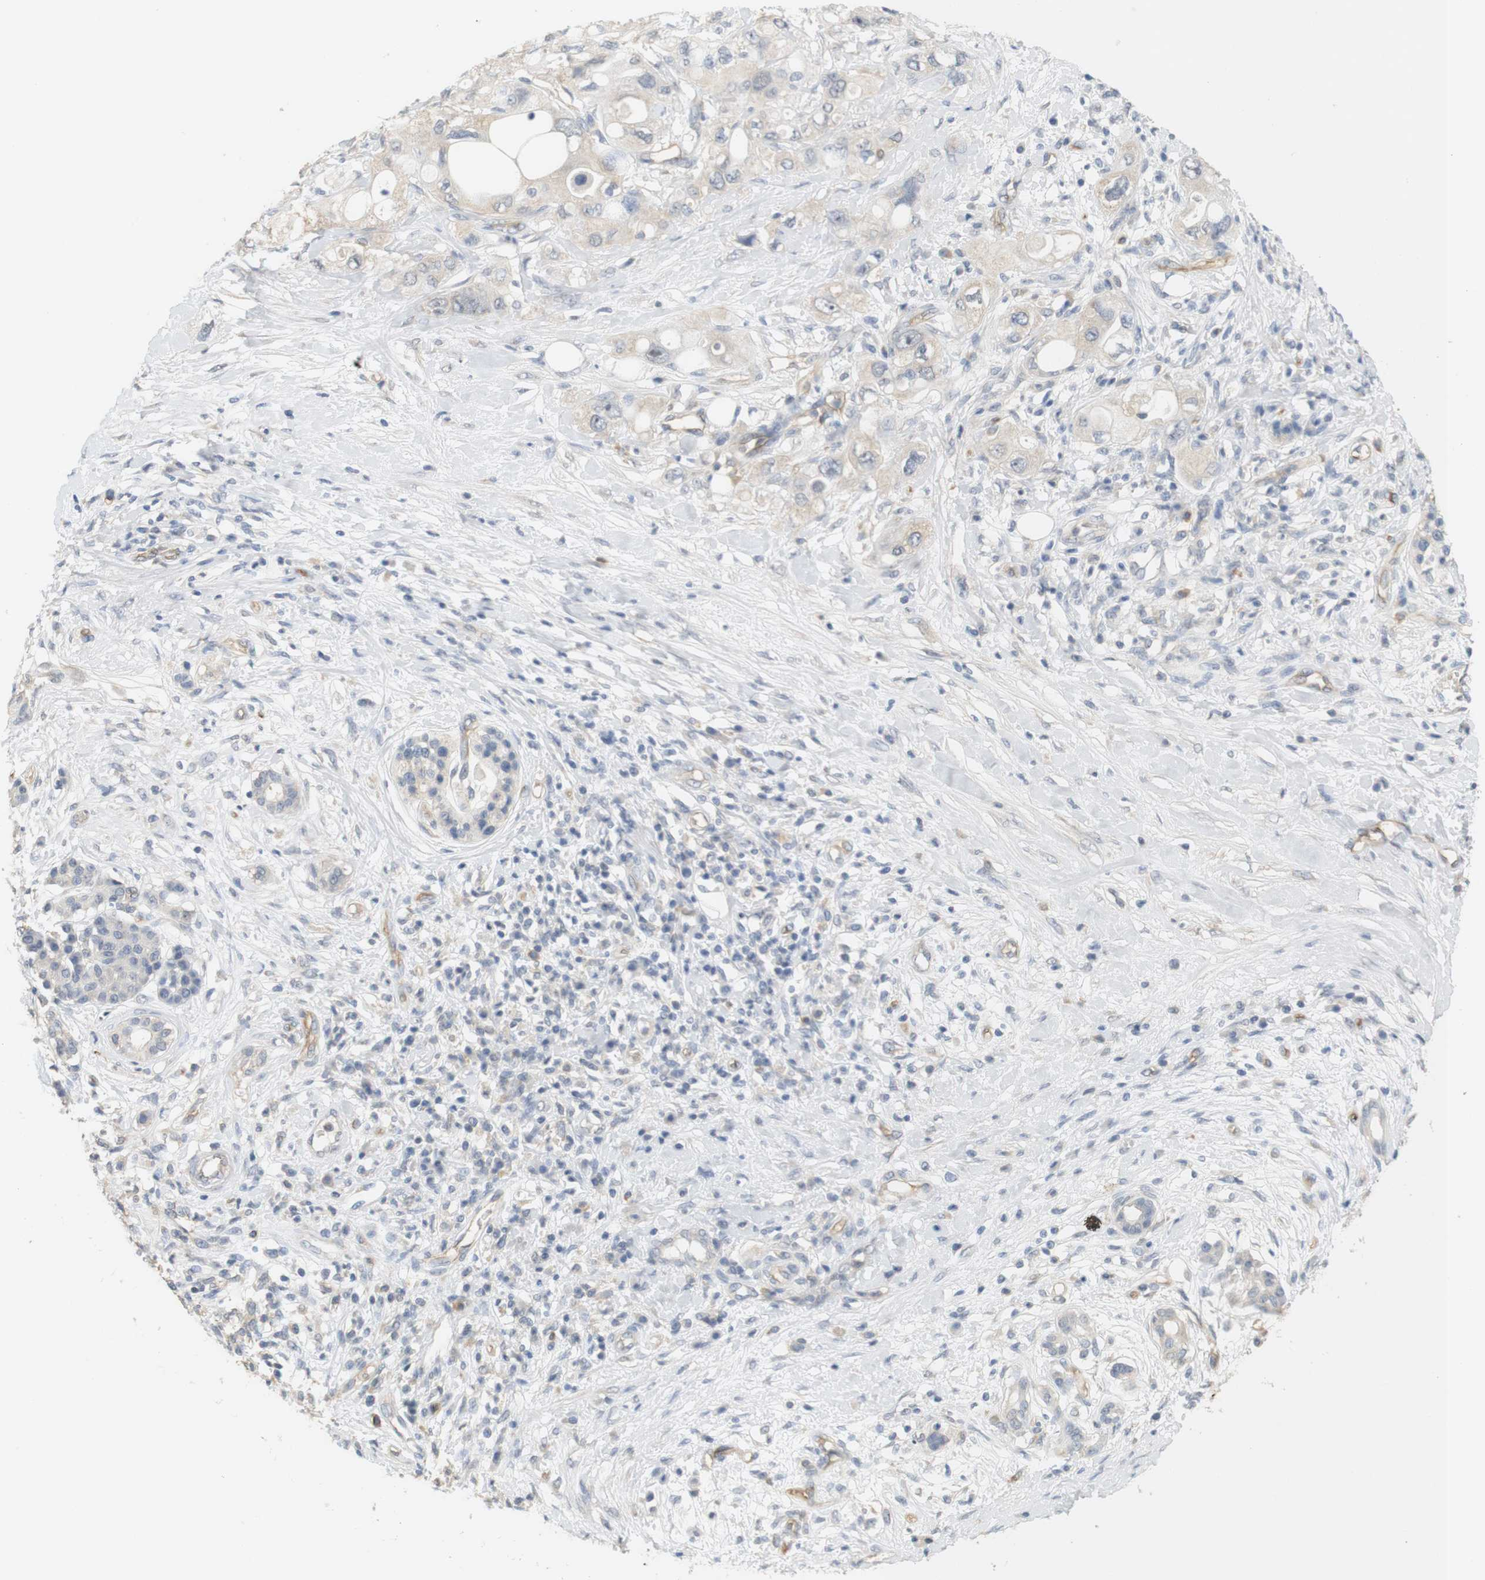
{"staining": {"intensity": "negative", "quantity": "none", "location": "none"}, "tissue": "pancreatic cancer", "cell_type": "Tumor cells", "image_type": "cancer", "snomed": [{"axis": "morphology", "description": "Adenocarcinoma, NOS"}, {"axis": "topography", "description": "Pancreas"}], "caption": "Immunohistochemistry histopathology image of neoplastic tissue: pancreatic cancer (adenocarcinoma) stained with DAB (3,3'-diaminobenzidine) shows no significant protein expression in tumor cells.", "gene": "OSR1", "patient": {"sex": "female", "age": 56}}